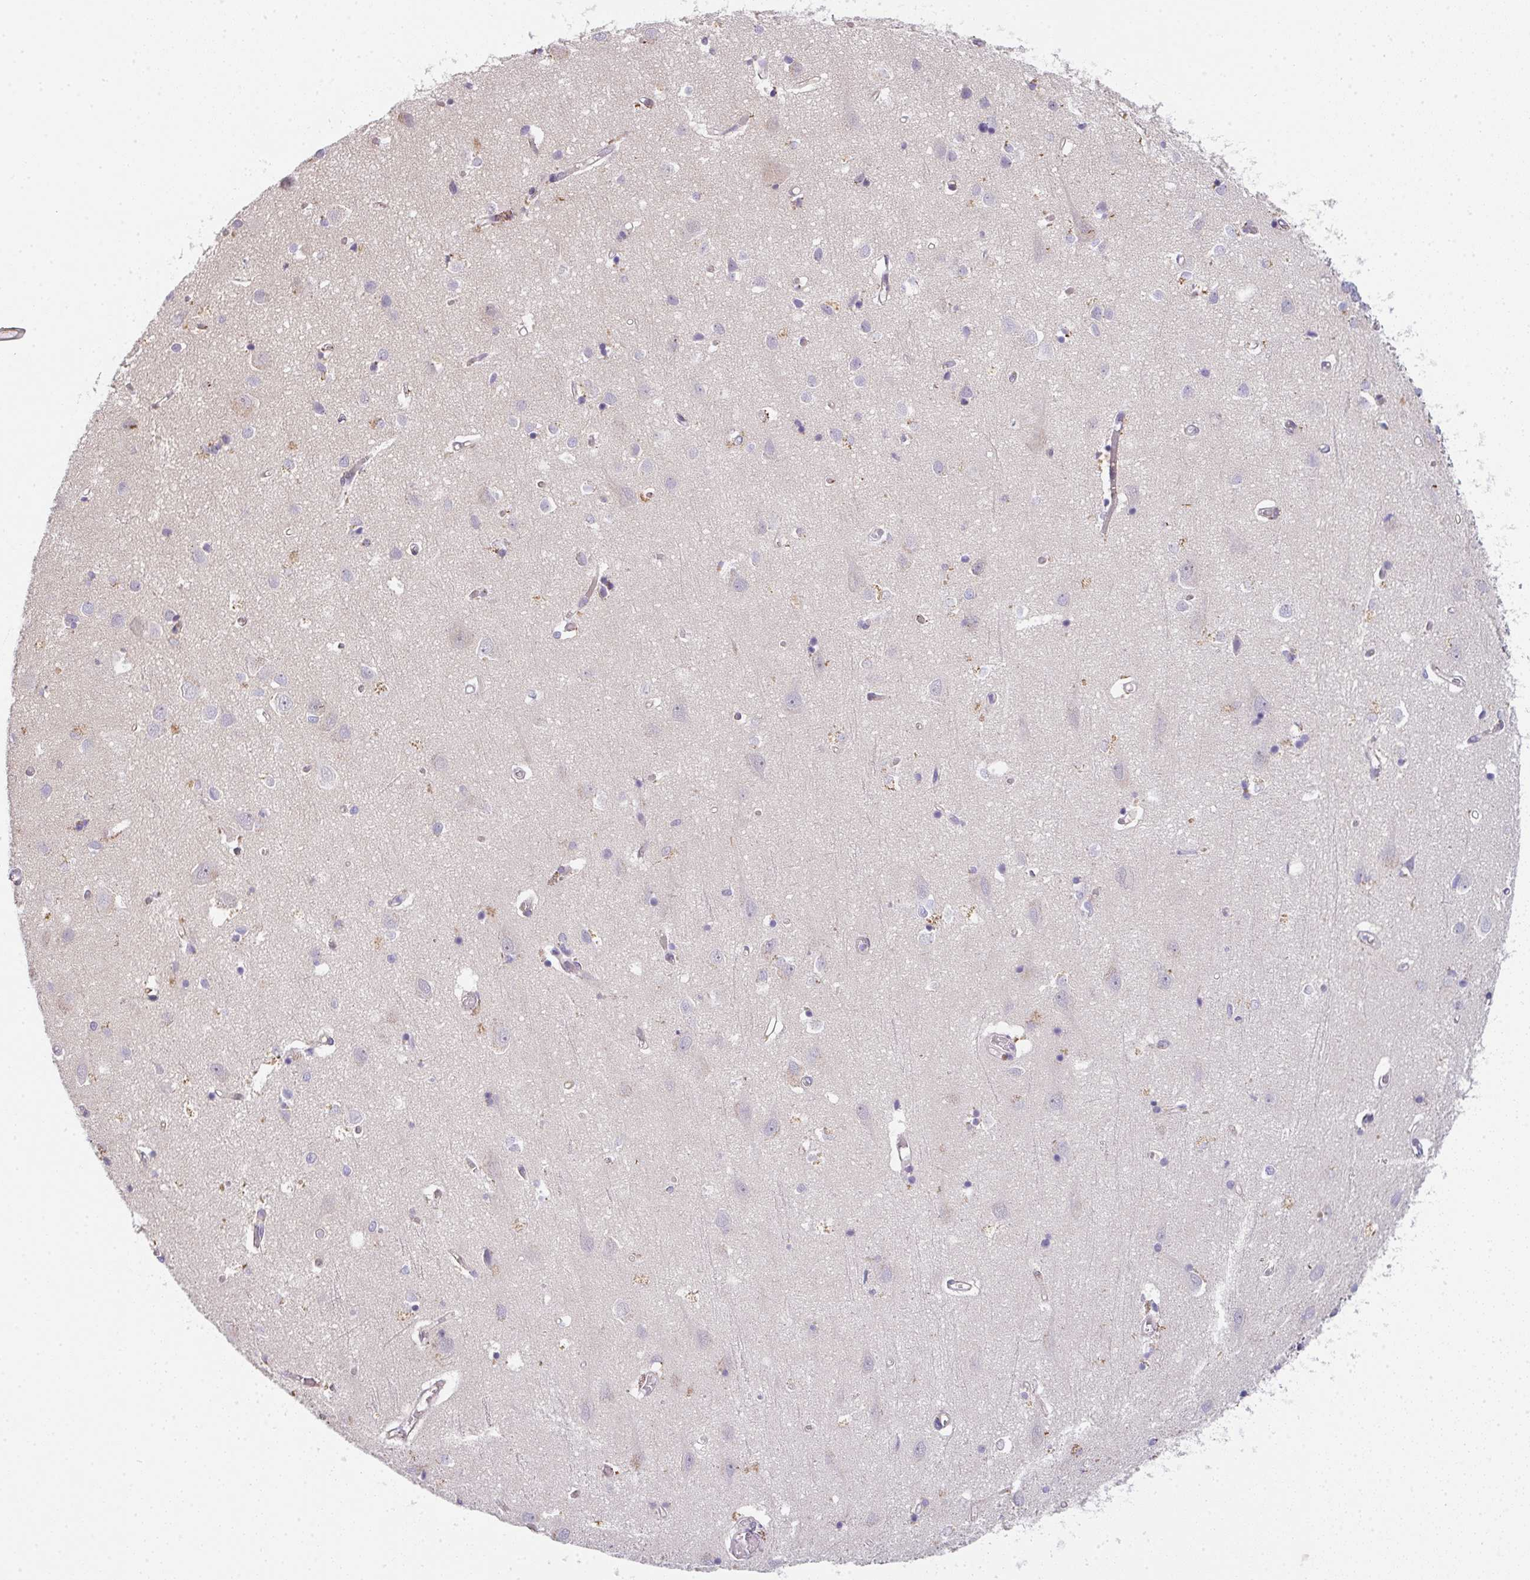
{"staining": {"intensity": "negative", "quantity": "none", "location": "none"}, "tissue": "cerebral cortex", "cell_type": "Endothelial cells", "image_type": "normal", "snomed": [{"axis": "morphology", "description": "Normal tissue, NOS"}, {"axis": "topography", "description": "Cerebral cortex"}], "caption": "Endothelial cells are negative for brown protein staining in benign cerebral cortex. (DAB (3,3'-diaminobenzidine) IHC, high magnification).", "gene": "TNFRSF10A", "patient": {"sex": "male", "age": 70}}